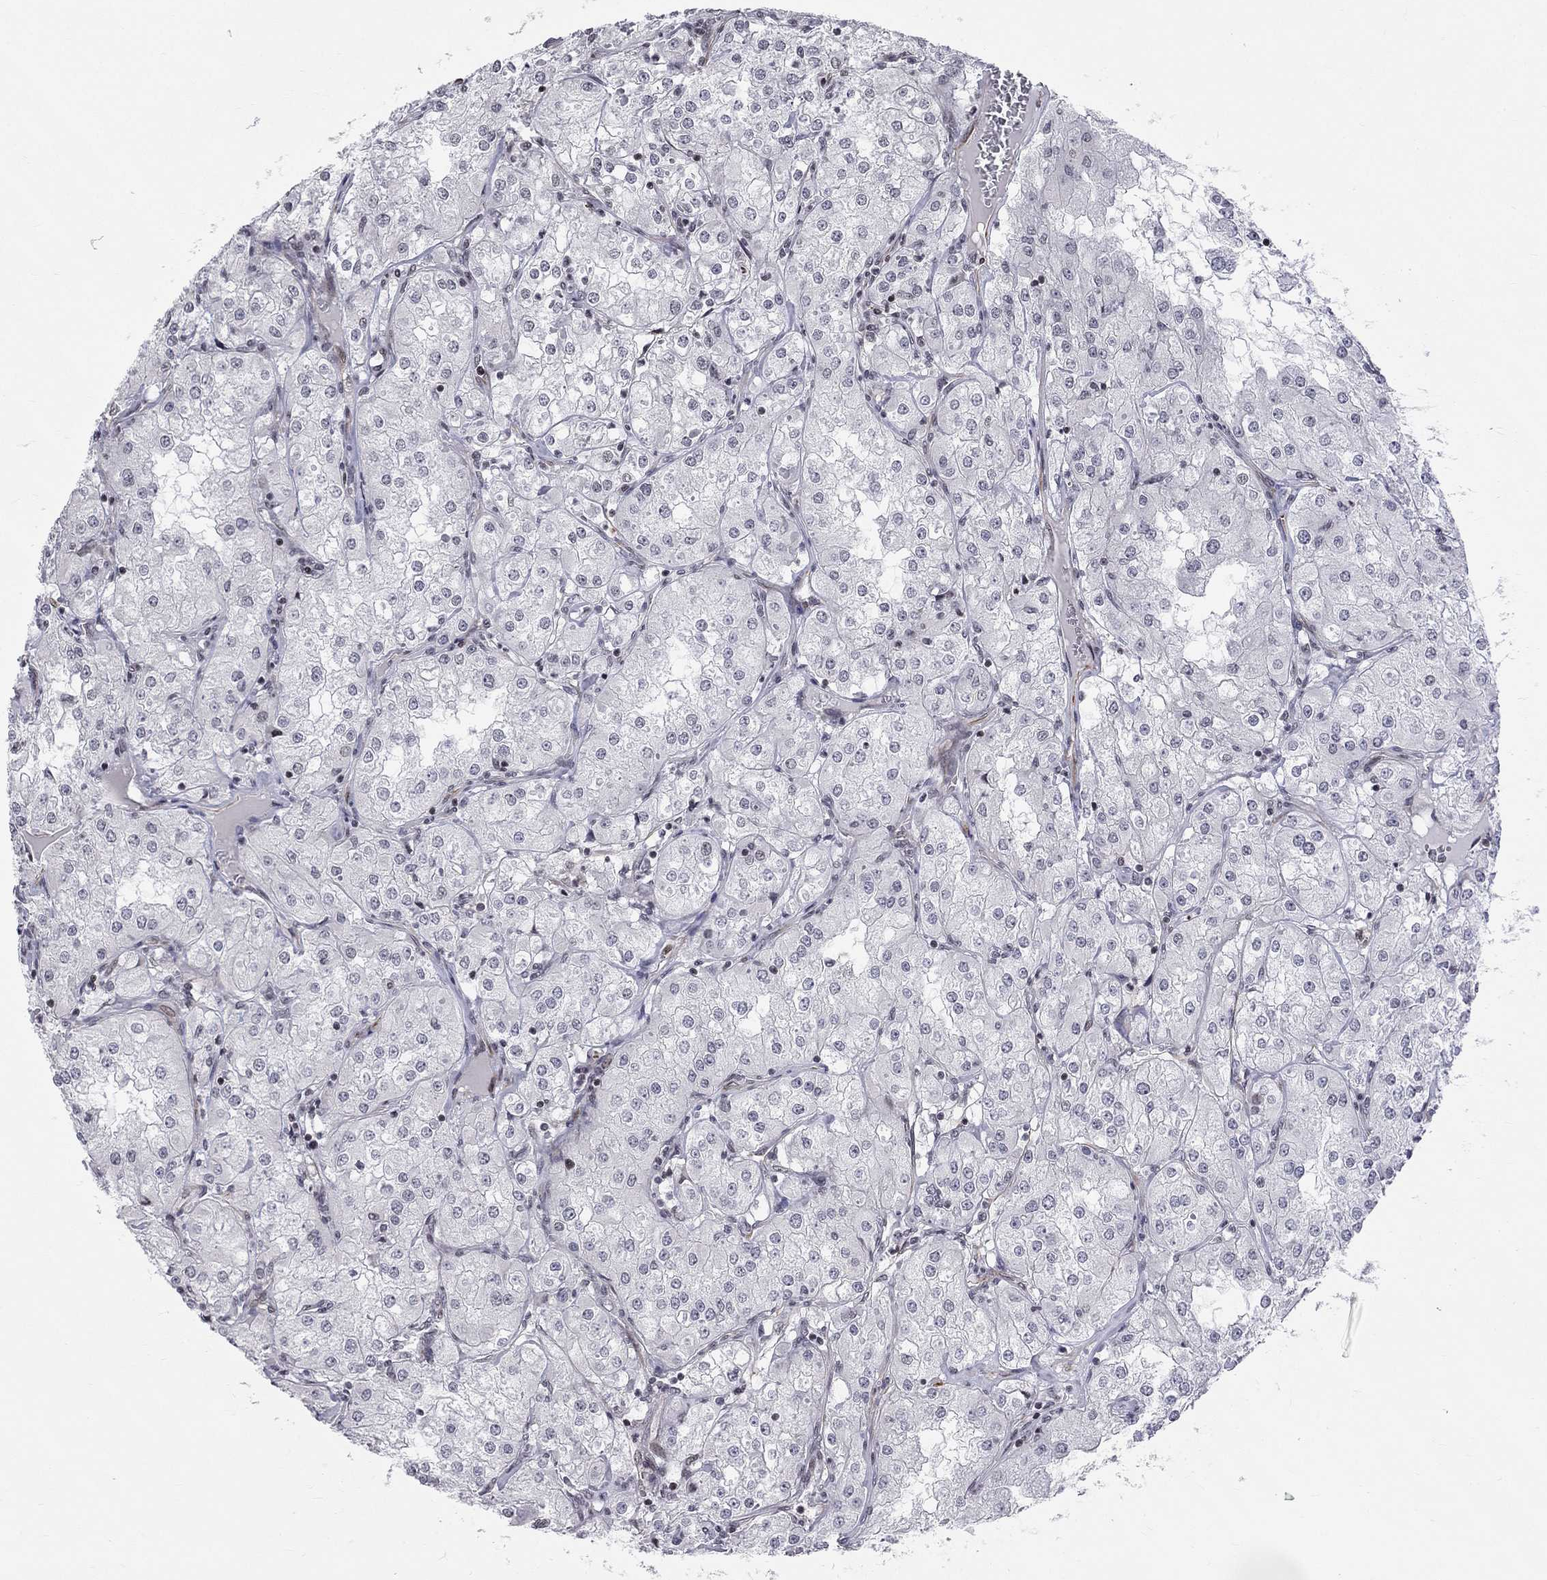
{"staining": {"intensity": "negative", "quantity": "none", "location": "none"}, "tissue": "renal cancer", "cell_type": "Tumor cells", "image_type": "cancer", "snomed": [{"axis": "morphology", "description": "Adenocarcinoma, NOS"}, {"axis": "topography", "description": "Kidney"}], "caption": "The image demonstrates no significant staining in tumor cells of renal cancer.", "gene": "MTNR1B", "patient": {"sex": "male", "age": 77}}